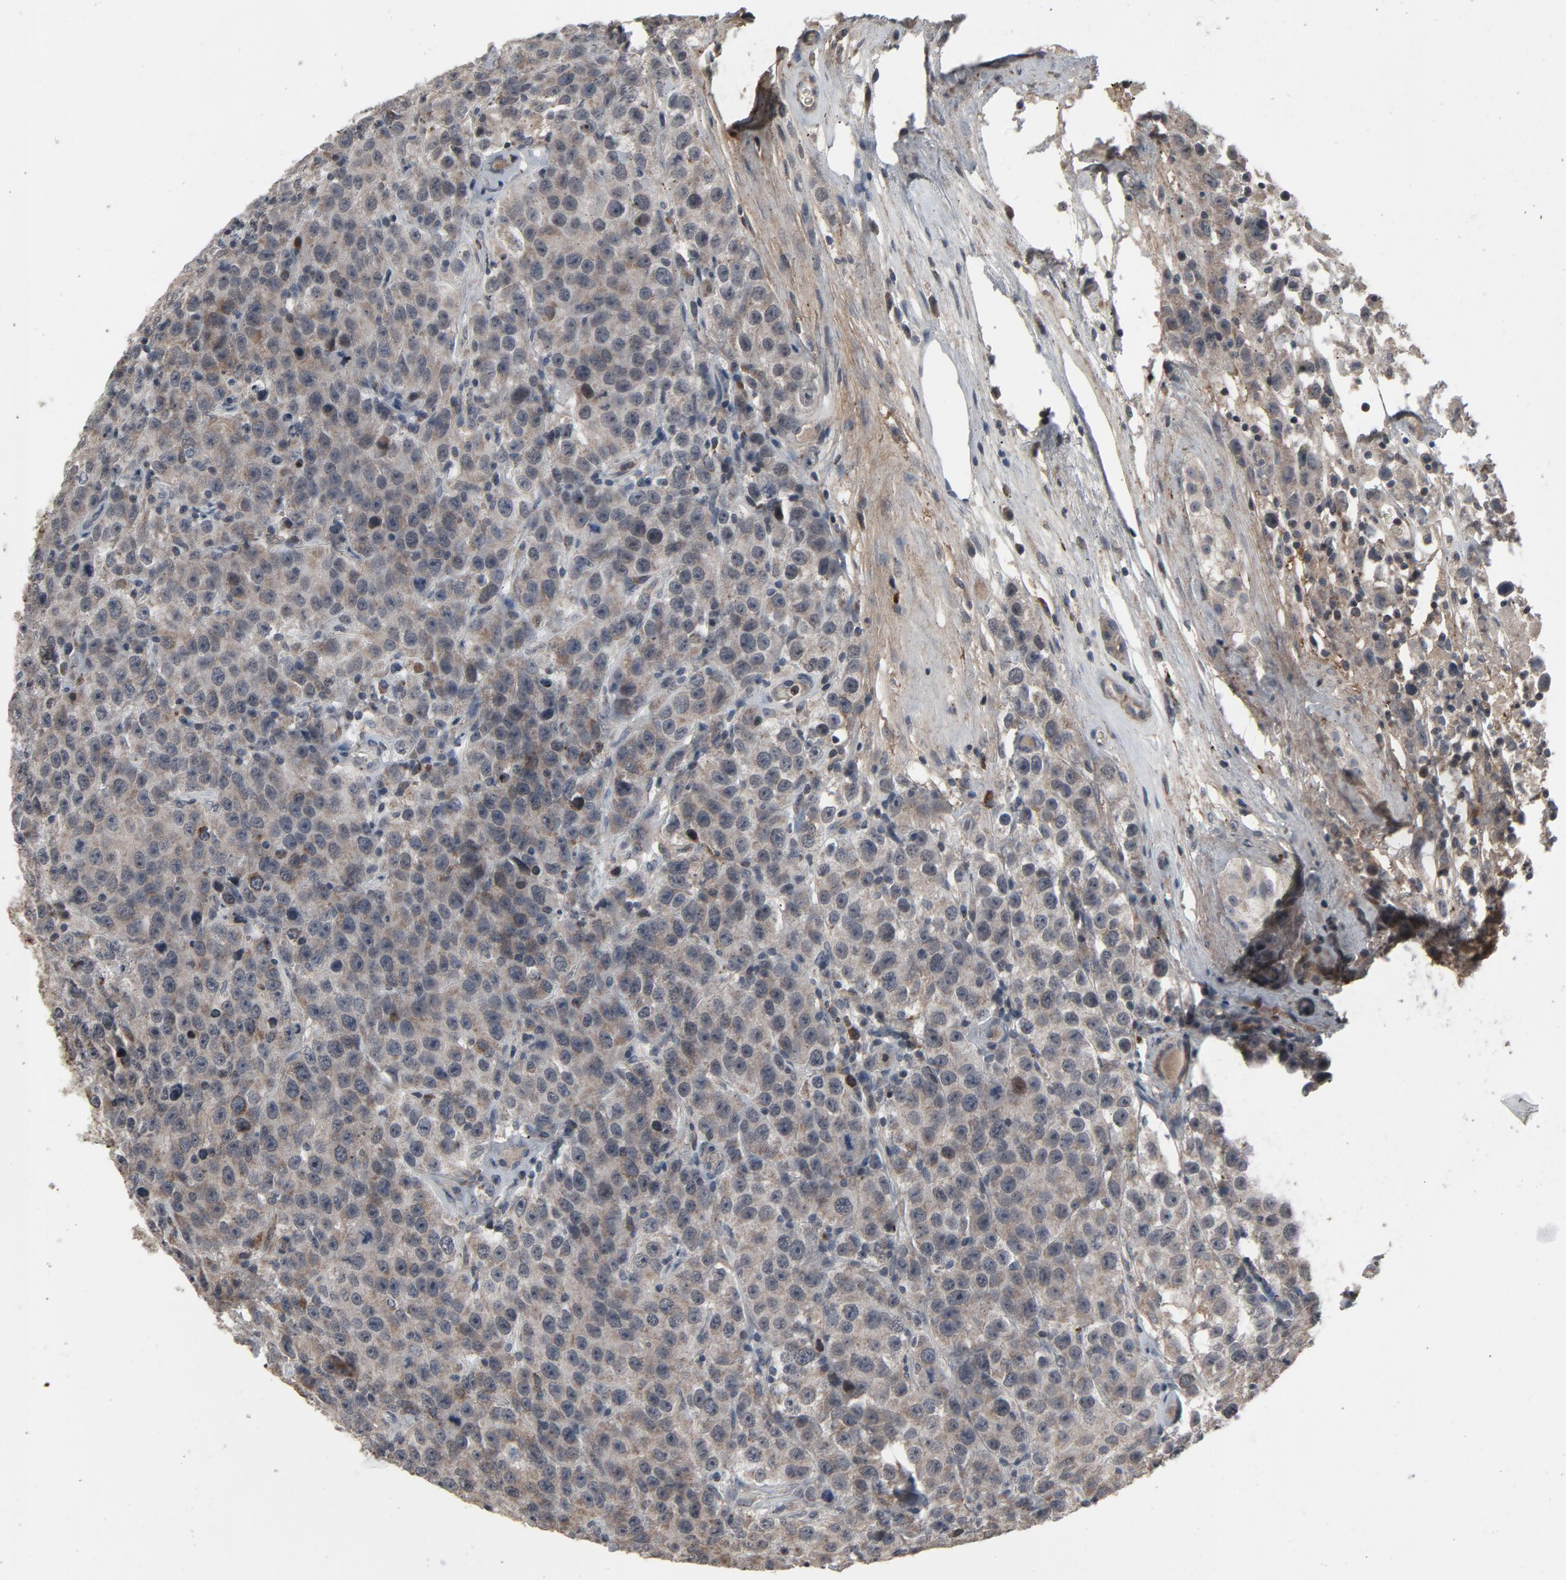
{"staining": {"intensity": "weak", "quantity": "<25%", "location": "cytoplasmic/membranous"}, "tissue": "testis cancer", "cell_type": "Tumor cells", "image_type": "cancer", "snomed": [{"axis": "morphology", "description": "Seminoma, NOS"}, {"axis": "topography", "description": "Testis"}], "caption": "IHC of human testis cancer shows no expression in tumor cells.", "gene": "PDZD4", "patient": {"sex": "male", "age": 52}}